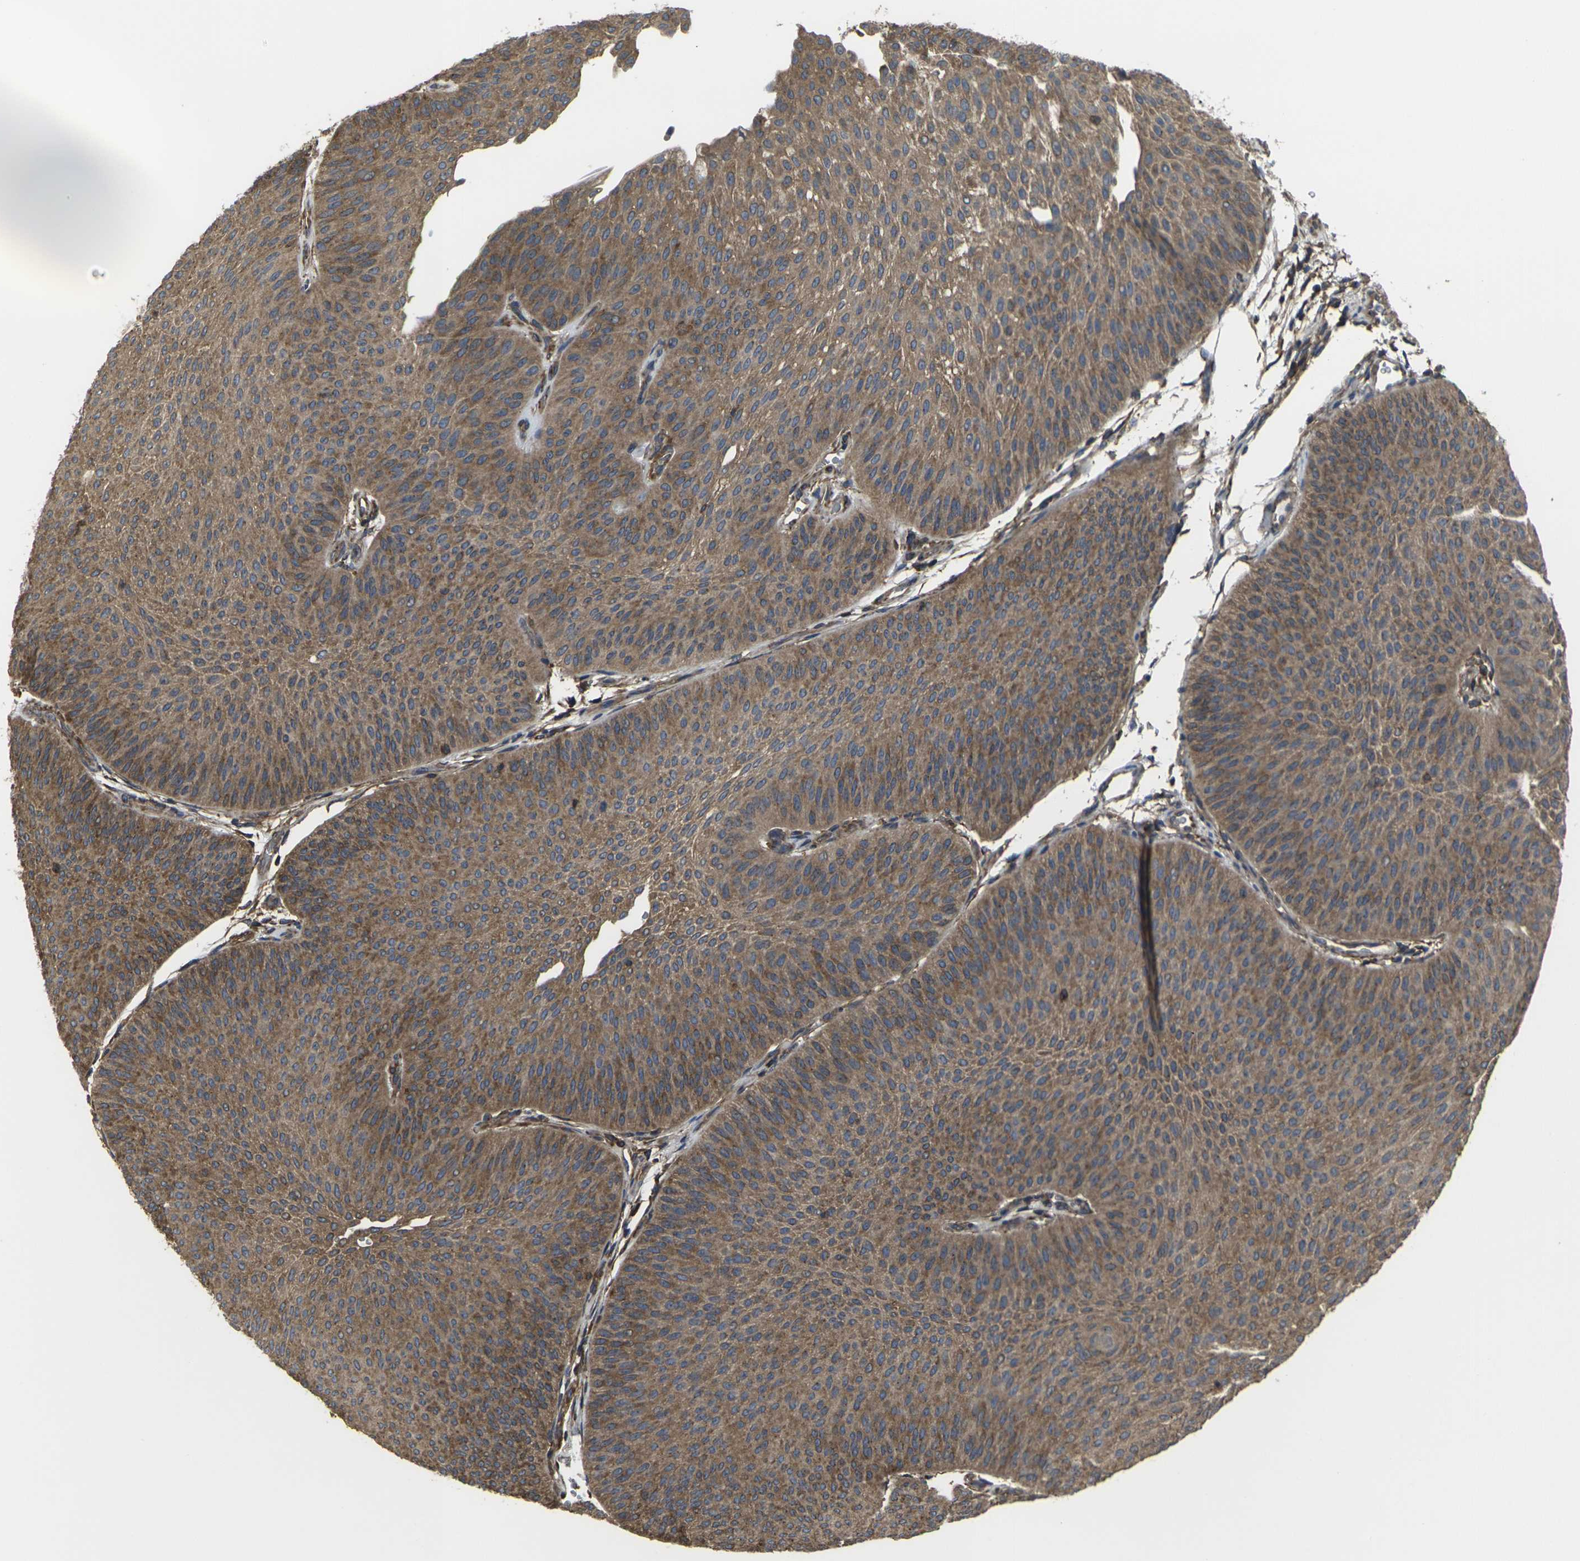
{"staining": {"intensity": "moderate", "quantity": ">75%", "location": "cytoplasmic/membranous"}, "tissue": "urothelial cancer", "cell_type": "Tumor cells", "image_type": "cancer", "snomed": [{"axis": "morphology", "description": "Urothelial carcinoma, Low grade"}, {"axis": "topography", "description": "Urinary bladder"}], "caption": "A high-resolution photomicrograph shows immunohistochemistry (IHC) staining of urothelial cancer, which reveals moderate cytoplasmic/membranous staining in approximately >75% of tumor cells.", "gene": "PRKACB", "patient": {"sex": "female", "age": 60}}